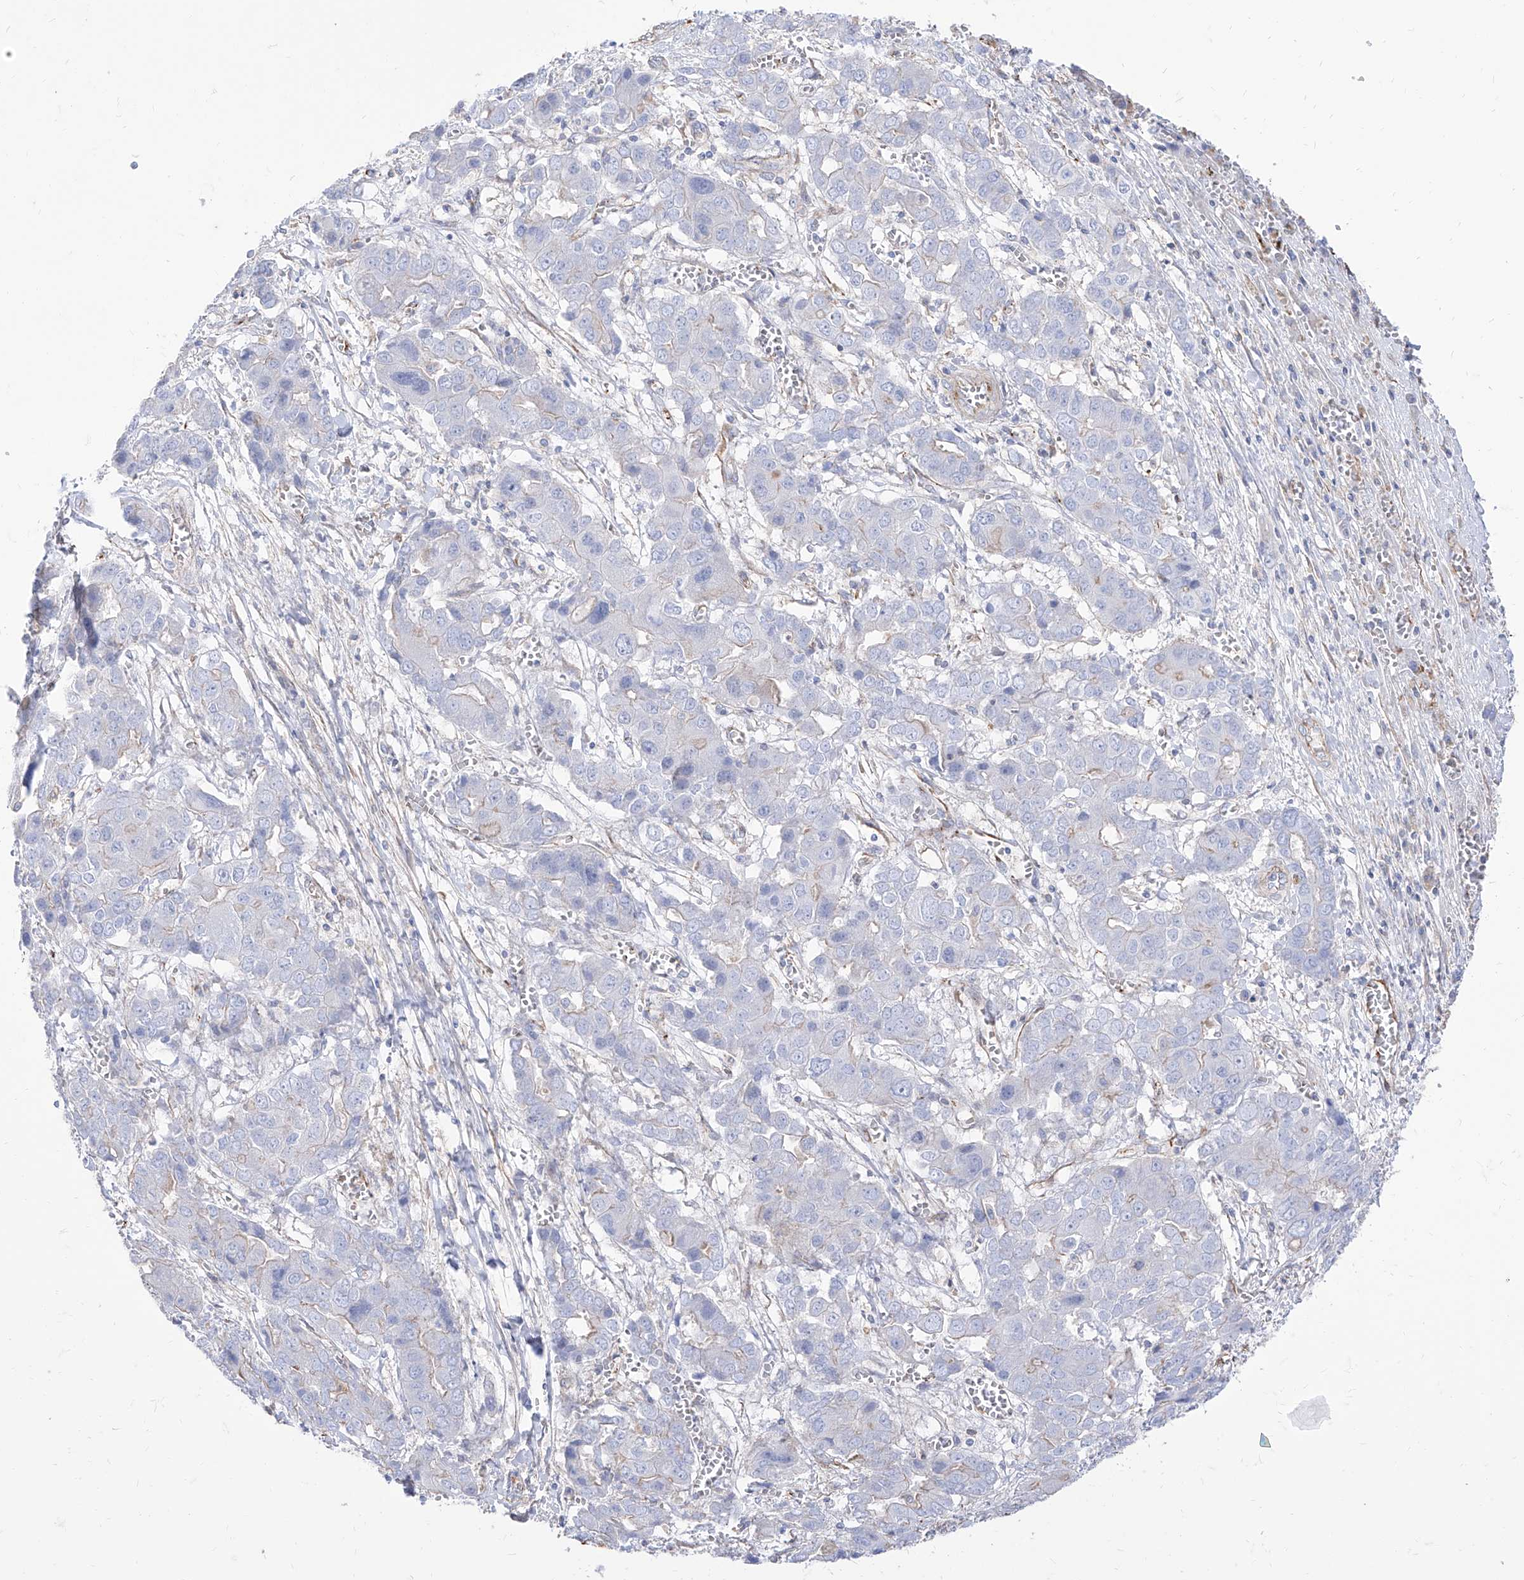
{"staining": {"intensity": "negative", "quantity": "none", "location": "none"}, "tissue": "liver cancer", "cell_type": "Tumor cells", "image_type": "cancer", "snomed": [{"axis": "morphology", "description": "Cholangiocarcinoma"}, {"axis": "topography", "description": "Liver"}], "caption": "DAB (3,3'-diaminobenzidine) immunohistochemical staining of liver cancer (cholangiocarcinoma) displays no significant positivity in tumor cells.", "gene": "C1orf74", "patient": {"sex": "male", "age": 67}}